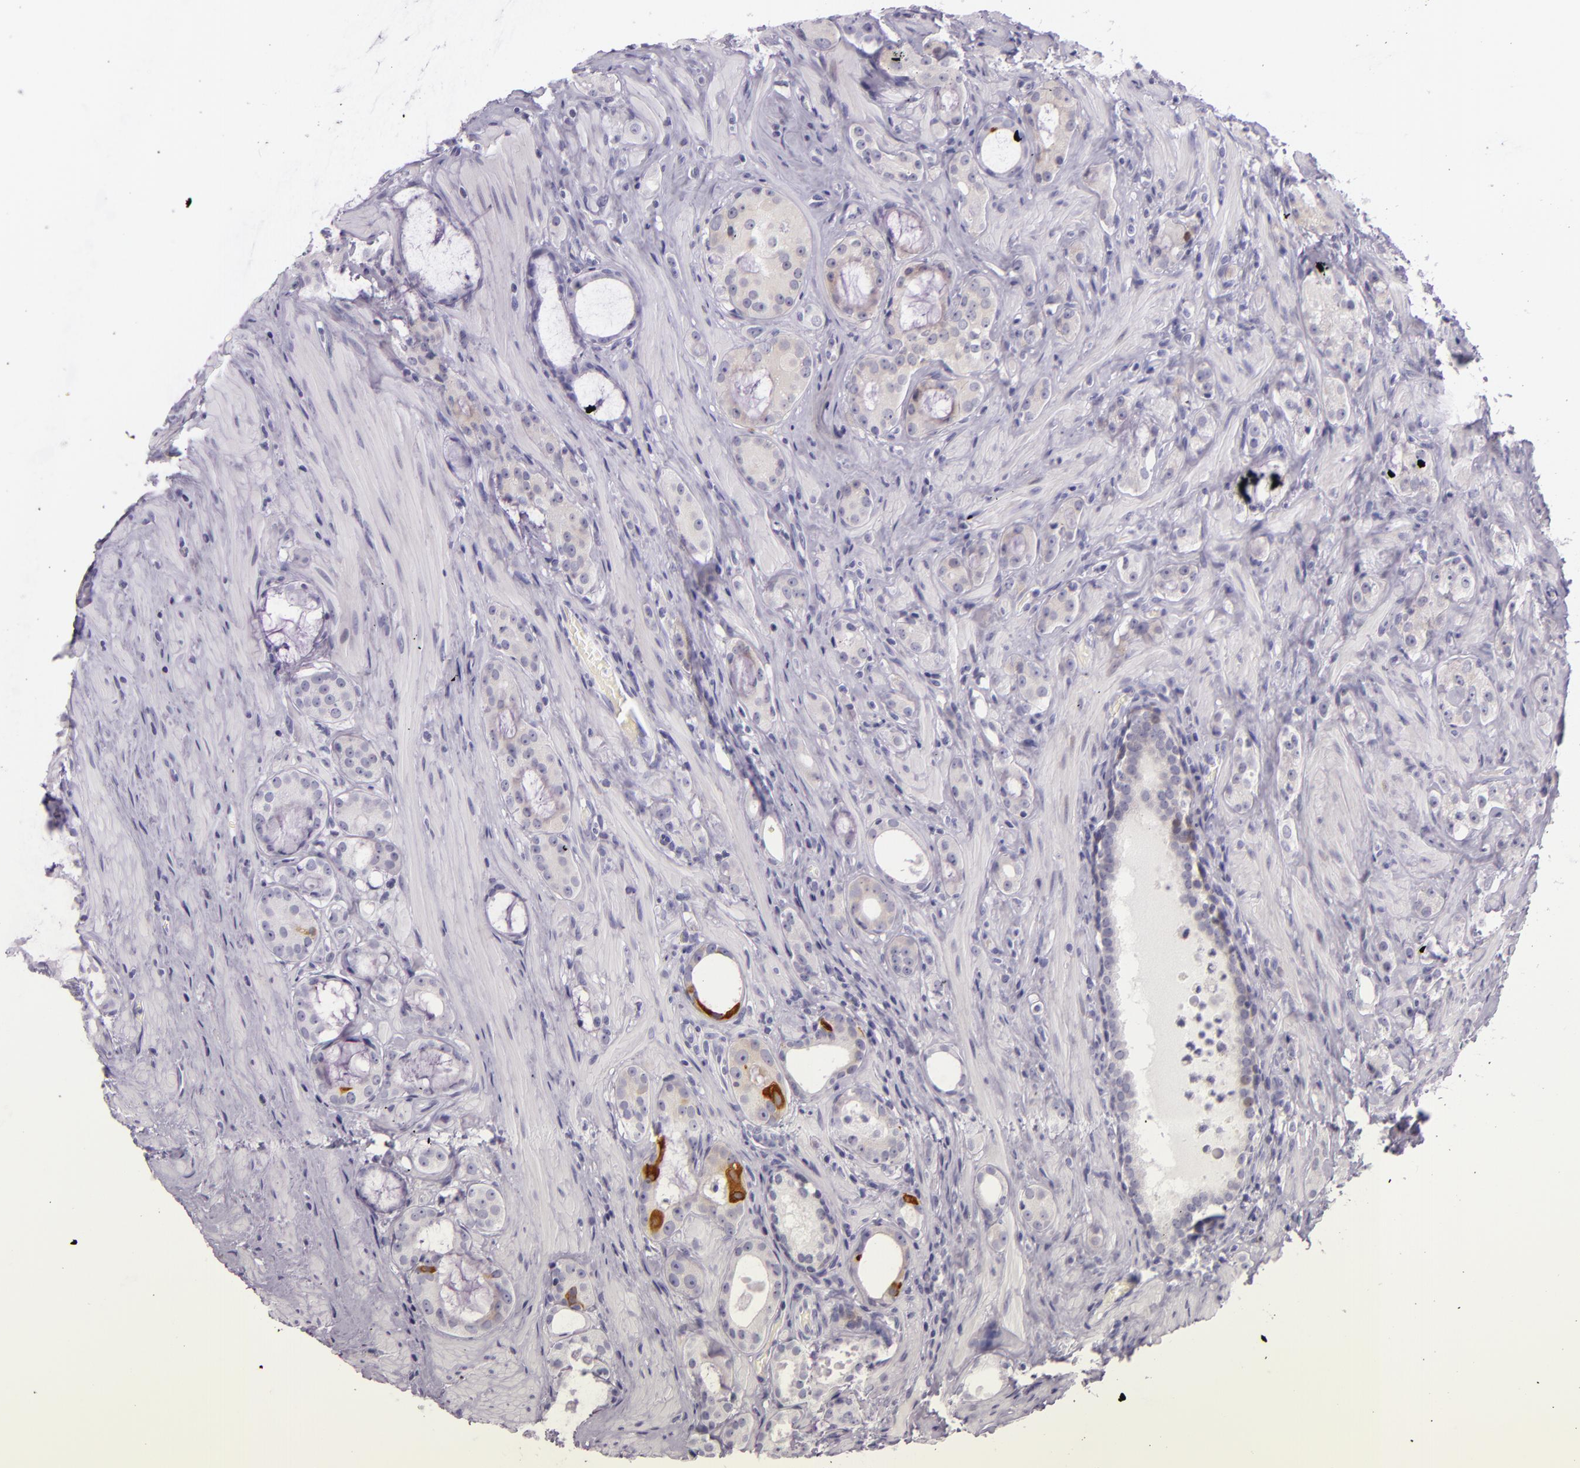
{"staining": {"intensity": "weak", "quantity": "<25%", "location": "cytoplasmic/membranous"}, "tissue": "prostate cancer", "cell_type": "Tumor cells", "image_type": "cancer", "snomed": [{"axis": "morphology", "description": "Adenocarcinoma, Medium grade"}, {"axis": "topography", "description": "Prostate"}], "caption": "Prostate cancer (adenocarcinoma (medium-grade)) stained for a protein using IHC reveals no positivity tumor cells.", "gene": "HSP90AA1", "patient": {"sex": "male", "age": 73}}